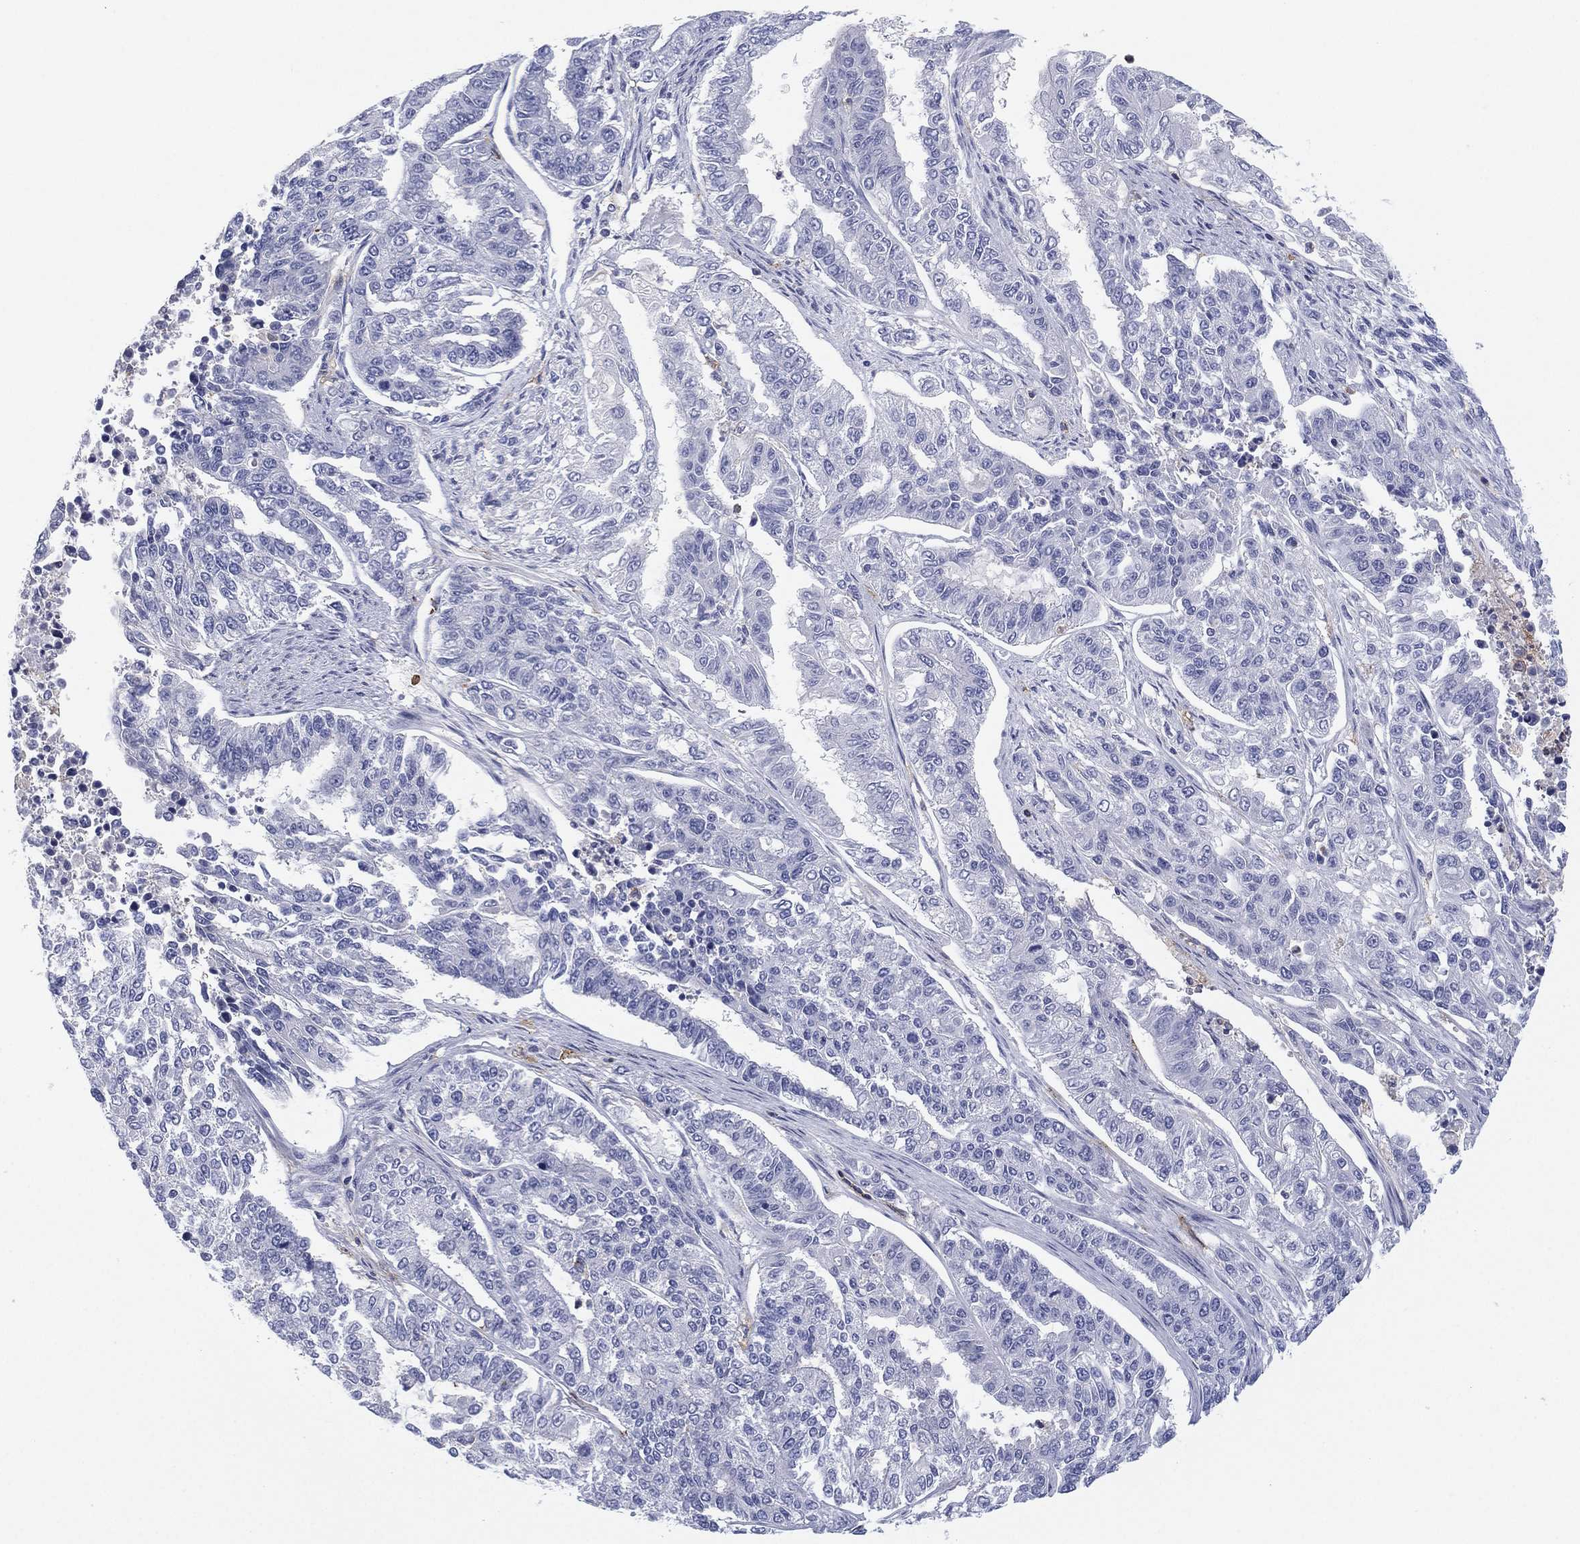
{"staining": {"intensity": "negative", "quantity": "none", "location": "none"}, "tissue": "endometrial cancer", "cell_type": "Tumor cells", "image_type": "cancer", "snomed": [{"axis": "morphology", "description": "Adenocarcinoma, NOS"}, {"axis": "topography", "description": "Uterus"}], "caption": "The photomicrograph demonstrates no staining of tumor cells in endometrial adenocarcinoma.", "gene": "SELPLG", "patient": {"sex": "female", "age": 59}}